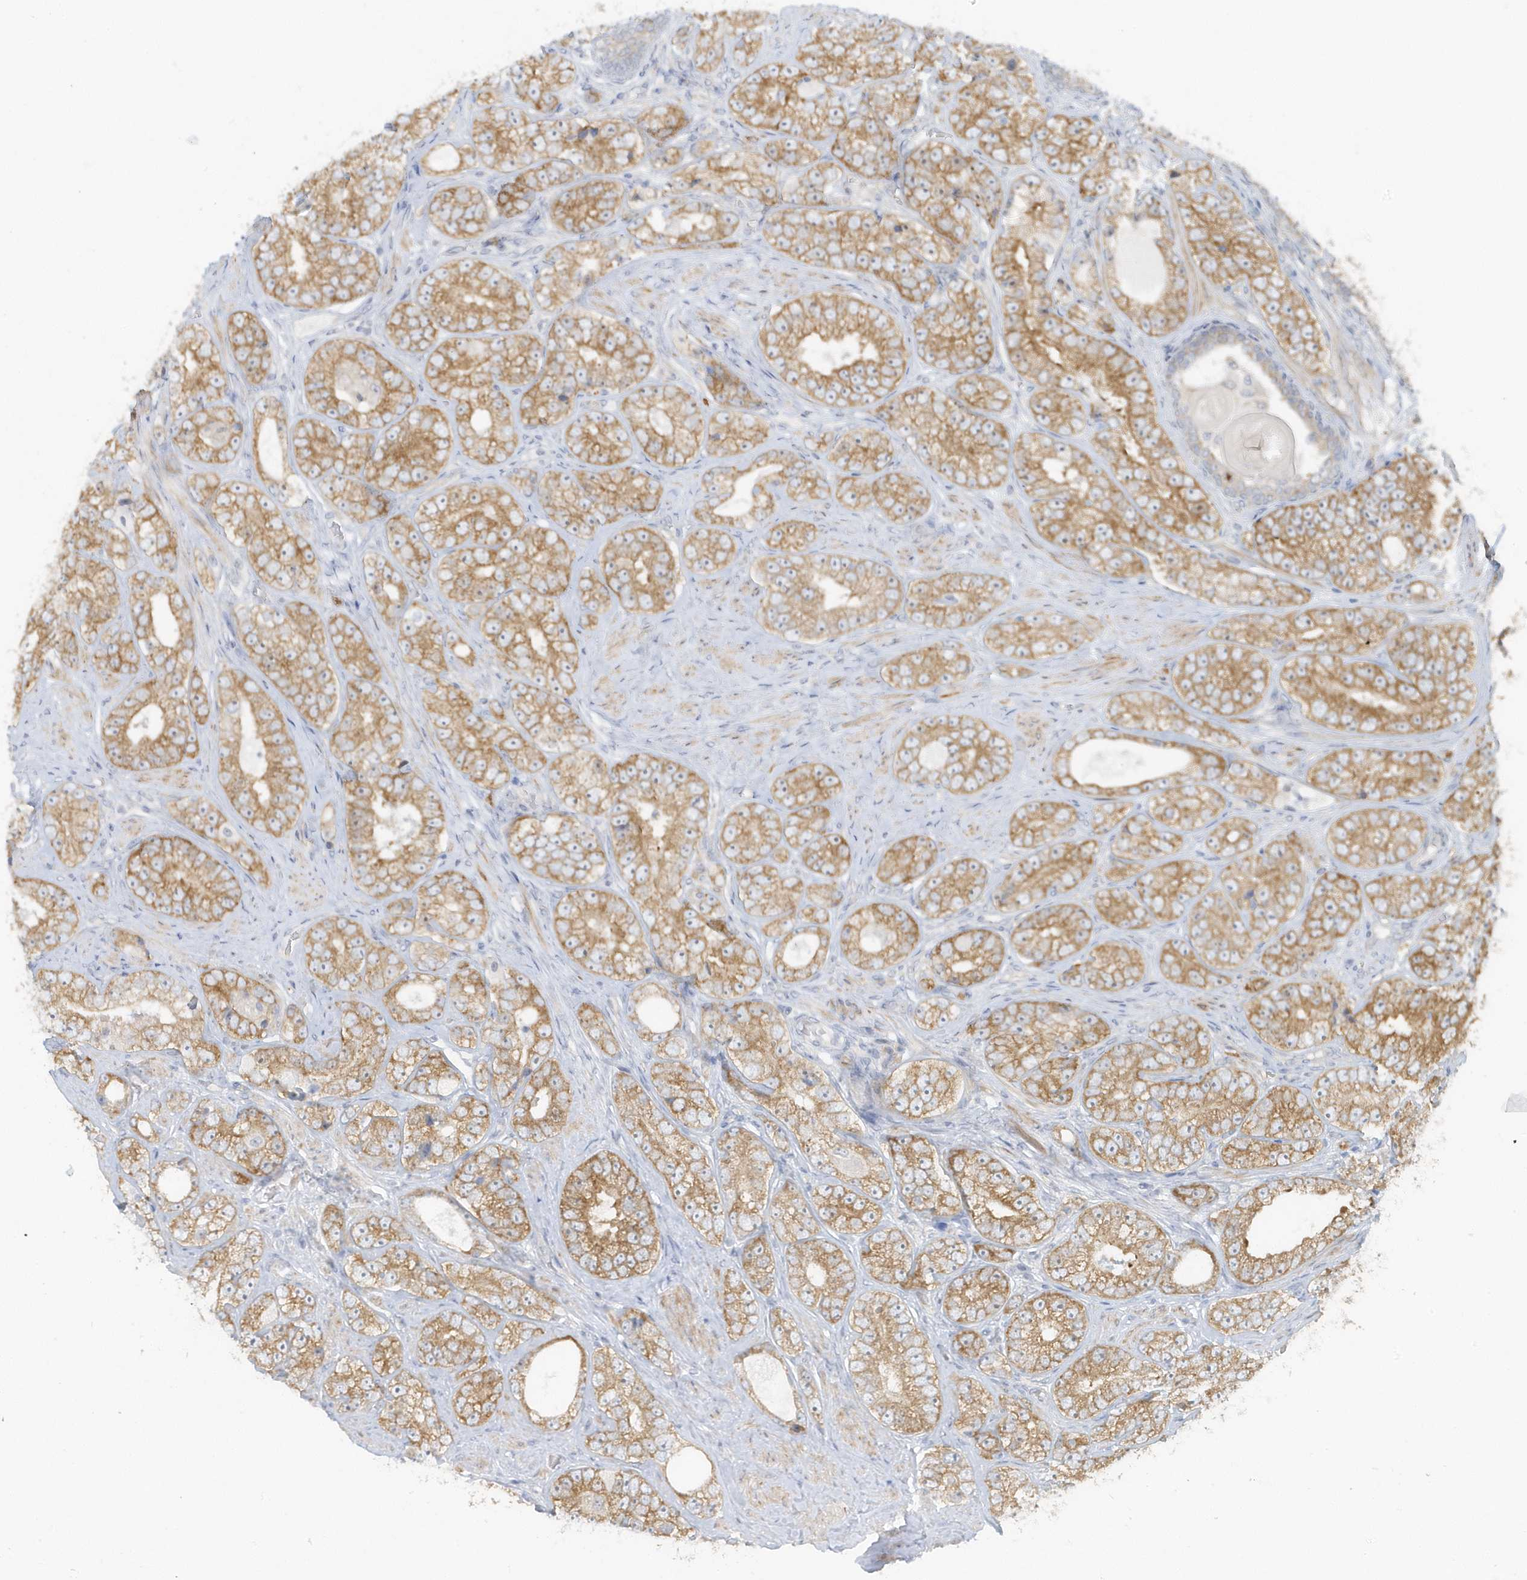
{"staining": {"intensity": "moderate", "quantity": ">75%", "location": "cytoplasmic/membranous"}, "tissue": "prostate cancer", "cell_type": "Tumor cells", "image_type": "cancer", "snomed": [{"axis": "morphology", "description": "Adenocarcinoma, High grade"}, {"axis": "topography", "description": "Prostate"}], "caption": "Prostate adenocarcinoma (high-grade) stained for a protein (brown) exhibits moderate cytoplasmic/membranous positive positivity in about >75% of tumor cells.", "gene": "SCN3A", "patient": {"sex": "male", "age": 56}}